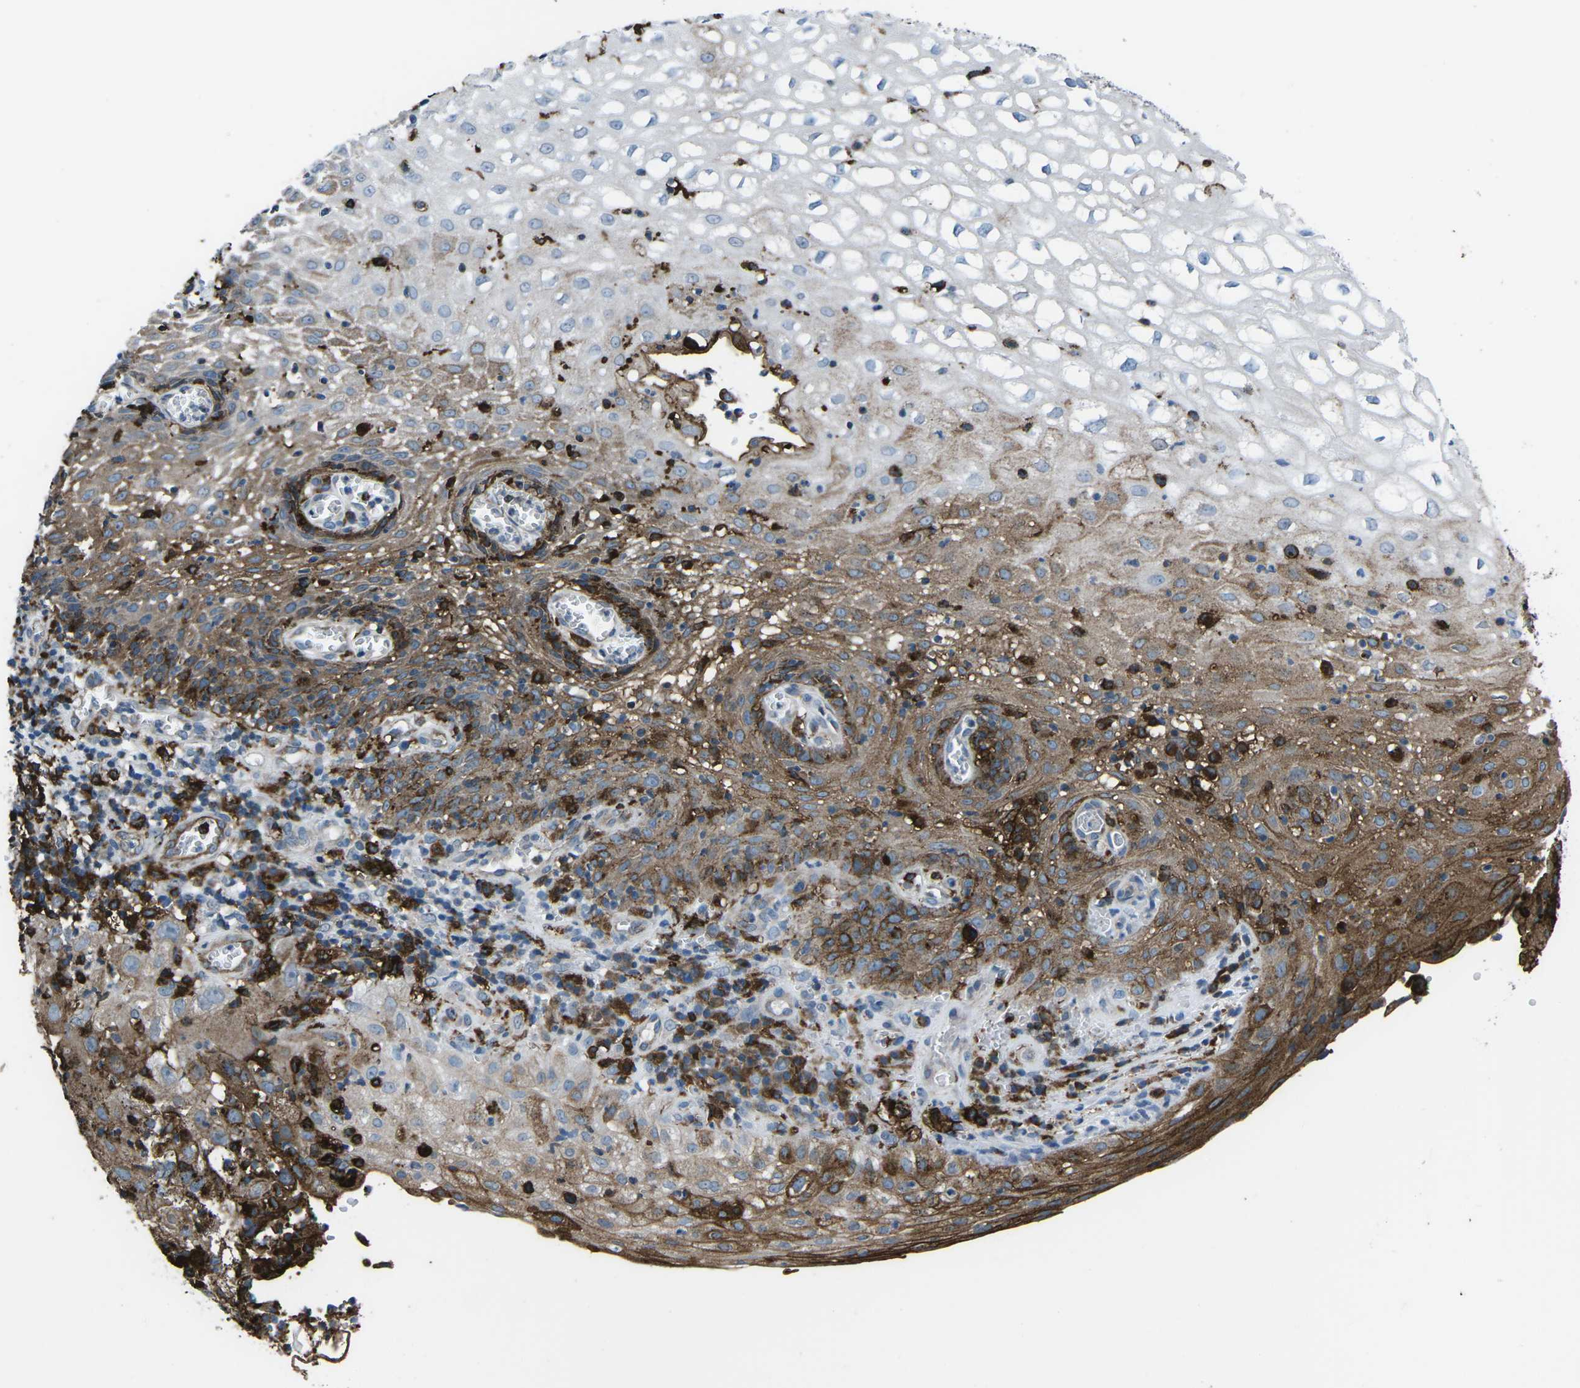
{"staining": {"intensity": "moderate", "quantity": ">75%", "location": "cytoplasmic/membranous"}, "tissue": "cervical cancer", "cell_type": "Tumor cells", "image_type": "cancer", "snomed": [{"axis": "morphology", "description": "Squamous cell carcinoma, NOS"}, {"axis": "topography", "description": "Cervix"}], "caption": "The image displays staining of cervical squamous cell carcinoma, revealing moderate cytoplasmic/membranous protein staining (brown color) within tumor cells. (DAB IHC, brown staining for protein, blue staining for nuclei).", "gene": "PTPN1", "patient": {"sex": "female", "age": 32}}